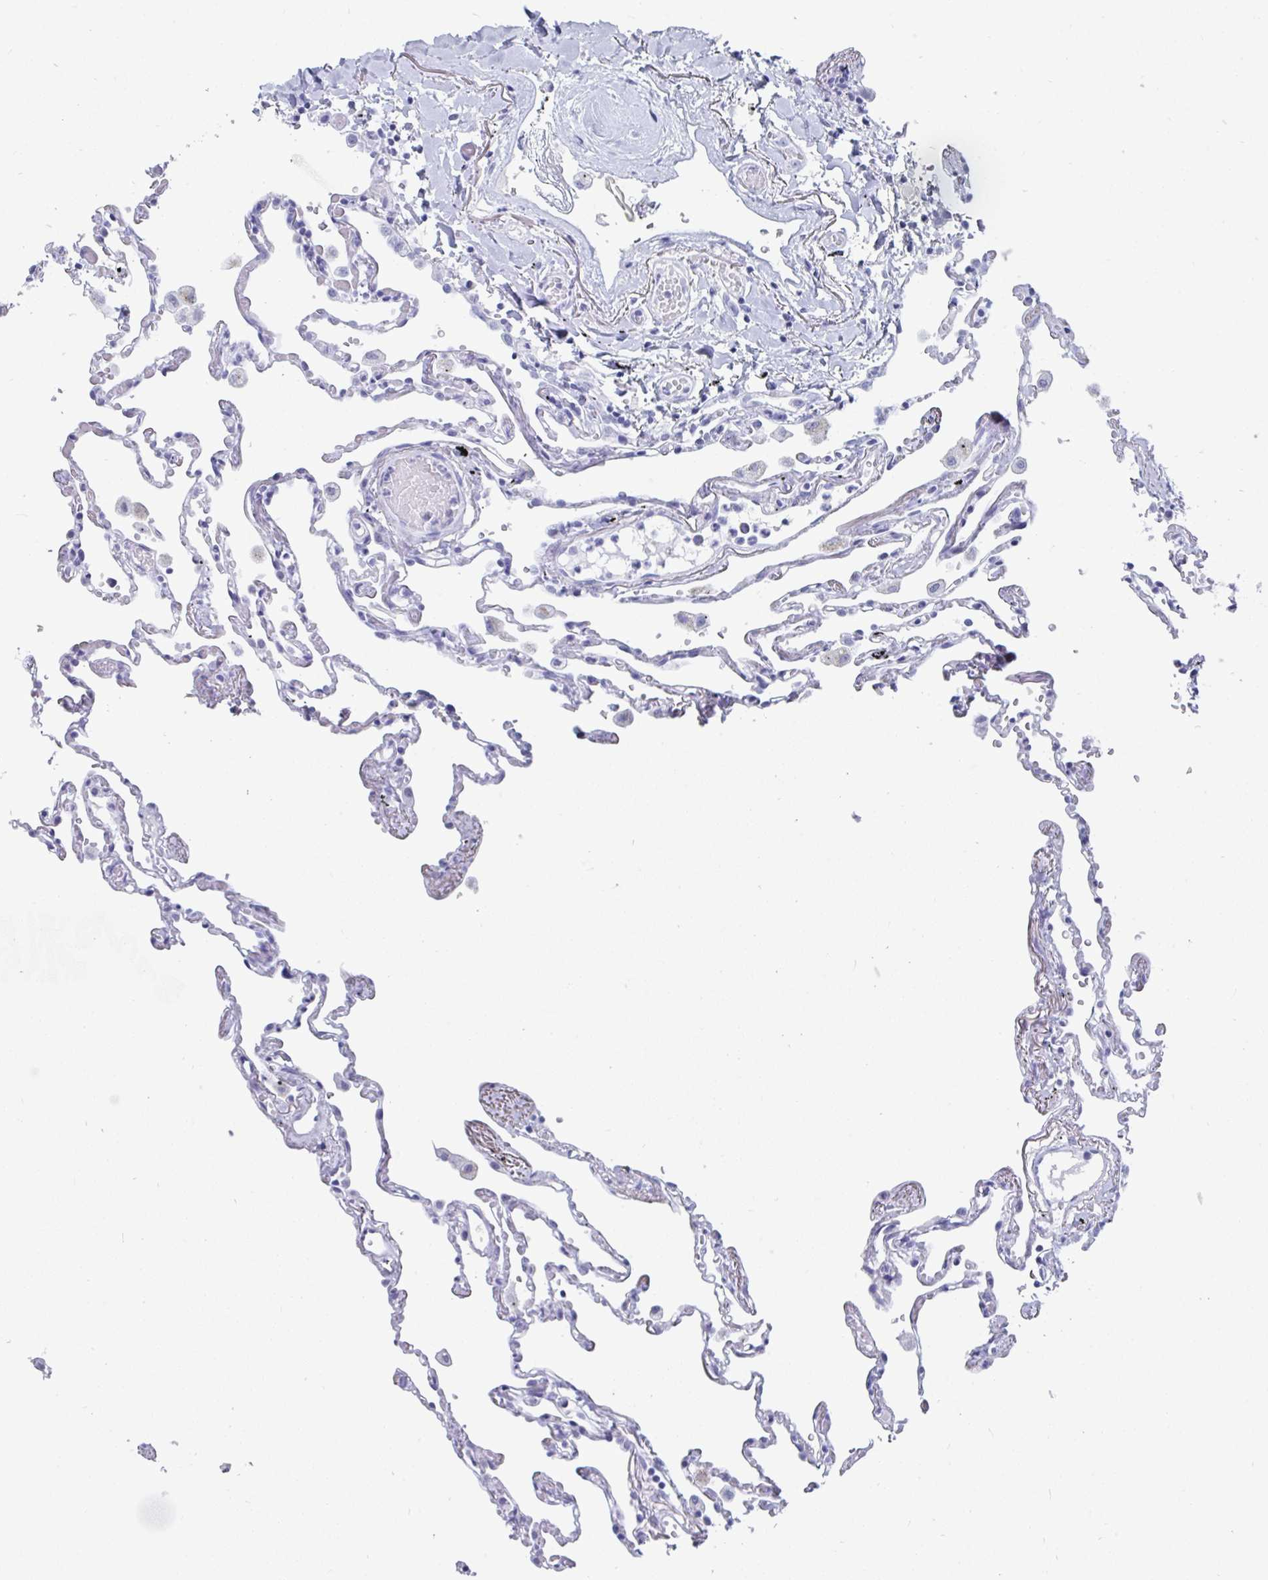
{"staining": {"intensity": "negative", "quantity": "none", "location": "none"}, "tissue": "lung", "cell_type": "Alveolar cells", "image_type": "normal", "snomed": [{"axis": "morphology", "description": "Normal tissue, NOS"}, {"axis": "topography", "description": "Lung"}], "caption": "A high-resolution image shows immunohistochemistry (IHC) staining of unremarkable lung, which shows no significant positivity in alveolar cells. The staining is performed using DAB (3,3'-diaminobenzidine) brown chromogen with nuclei counter-stained in using hematoxylin.", "gene": "GKN2", "patient": {"sex": "female", "age": 67}}